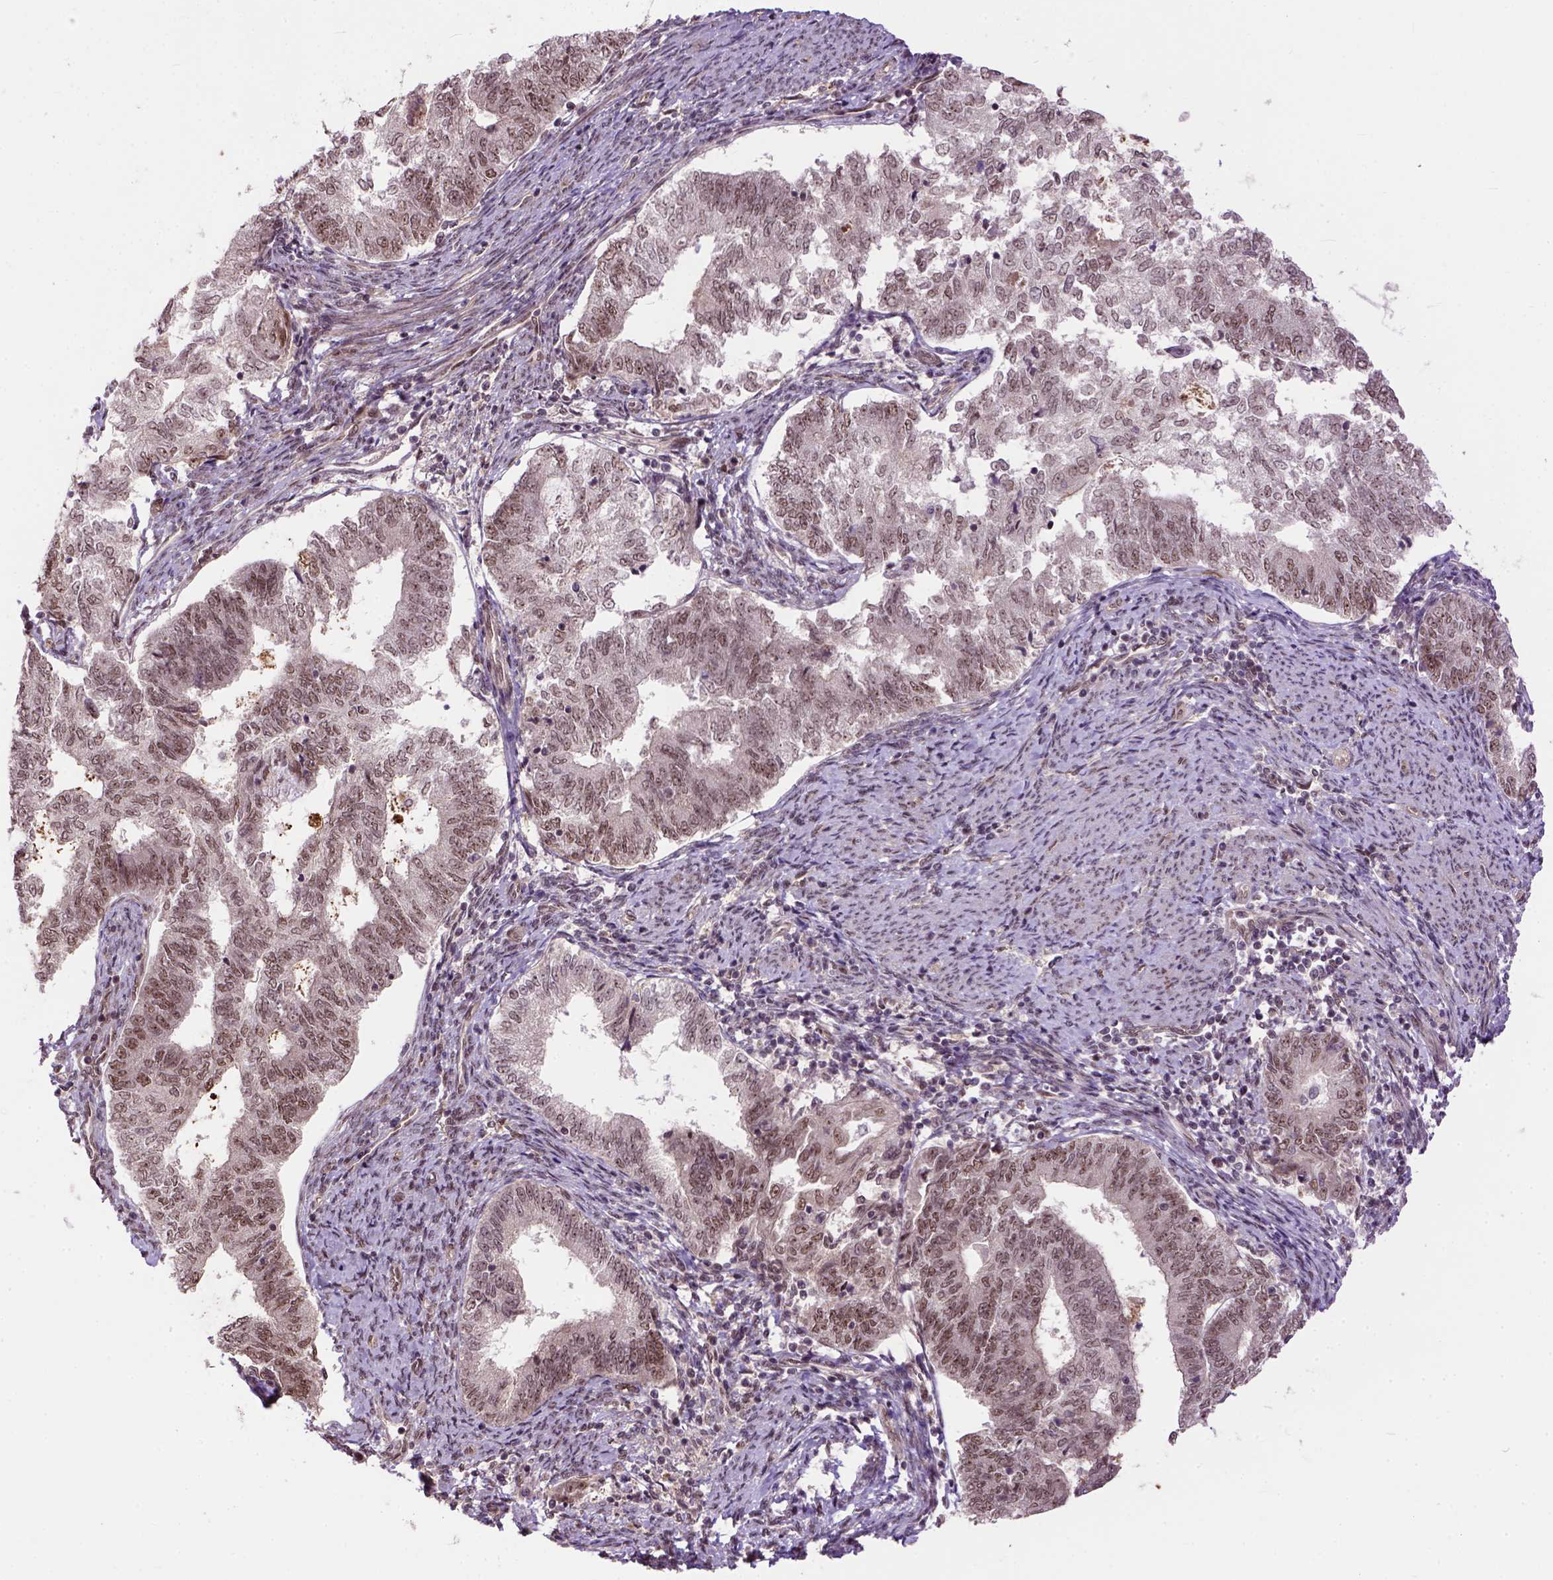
{"staining": {"intensity": "moderate", "quantity": ">75%", "location": "nuclear"}, "tissue": "endometrial cancer", "cell_type": "Tumor cells", "image_type": "cancer", "snomed": [{"axis": "morphology", "description": "Adenocarcinoma, NOS"}, {"axis": "topography", "description": "Endometrium"}], "caption": "High-power microscopy captured an immunohistochemistry (IHC) photomicrograph of adenocarcinoma (endometrial), revealing moderate nuclear staining in approximately >75% of tumor cells.", "gene": "ZNF630", "patient": {"sex": "female", "age": 65}}